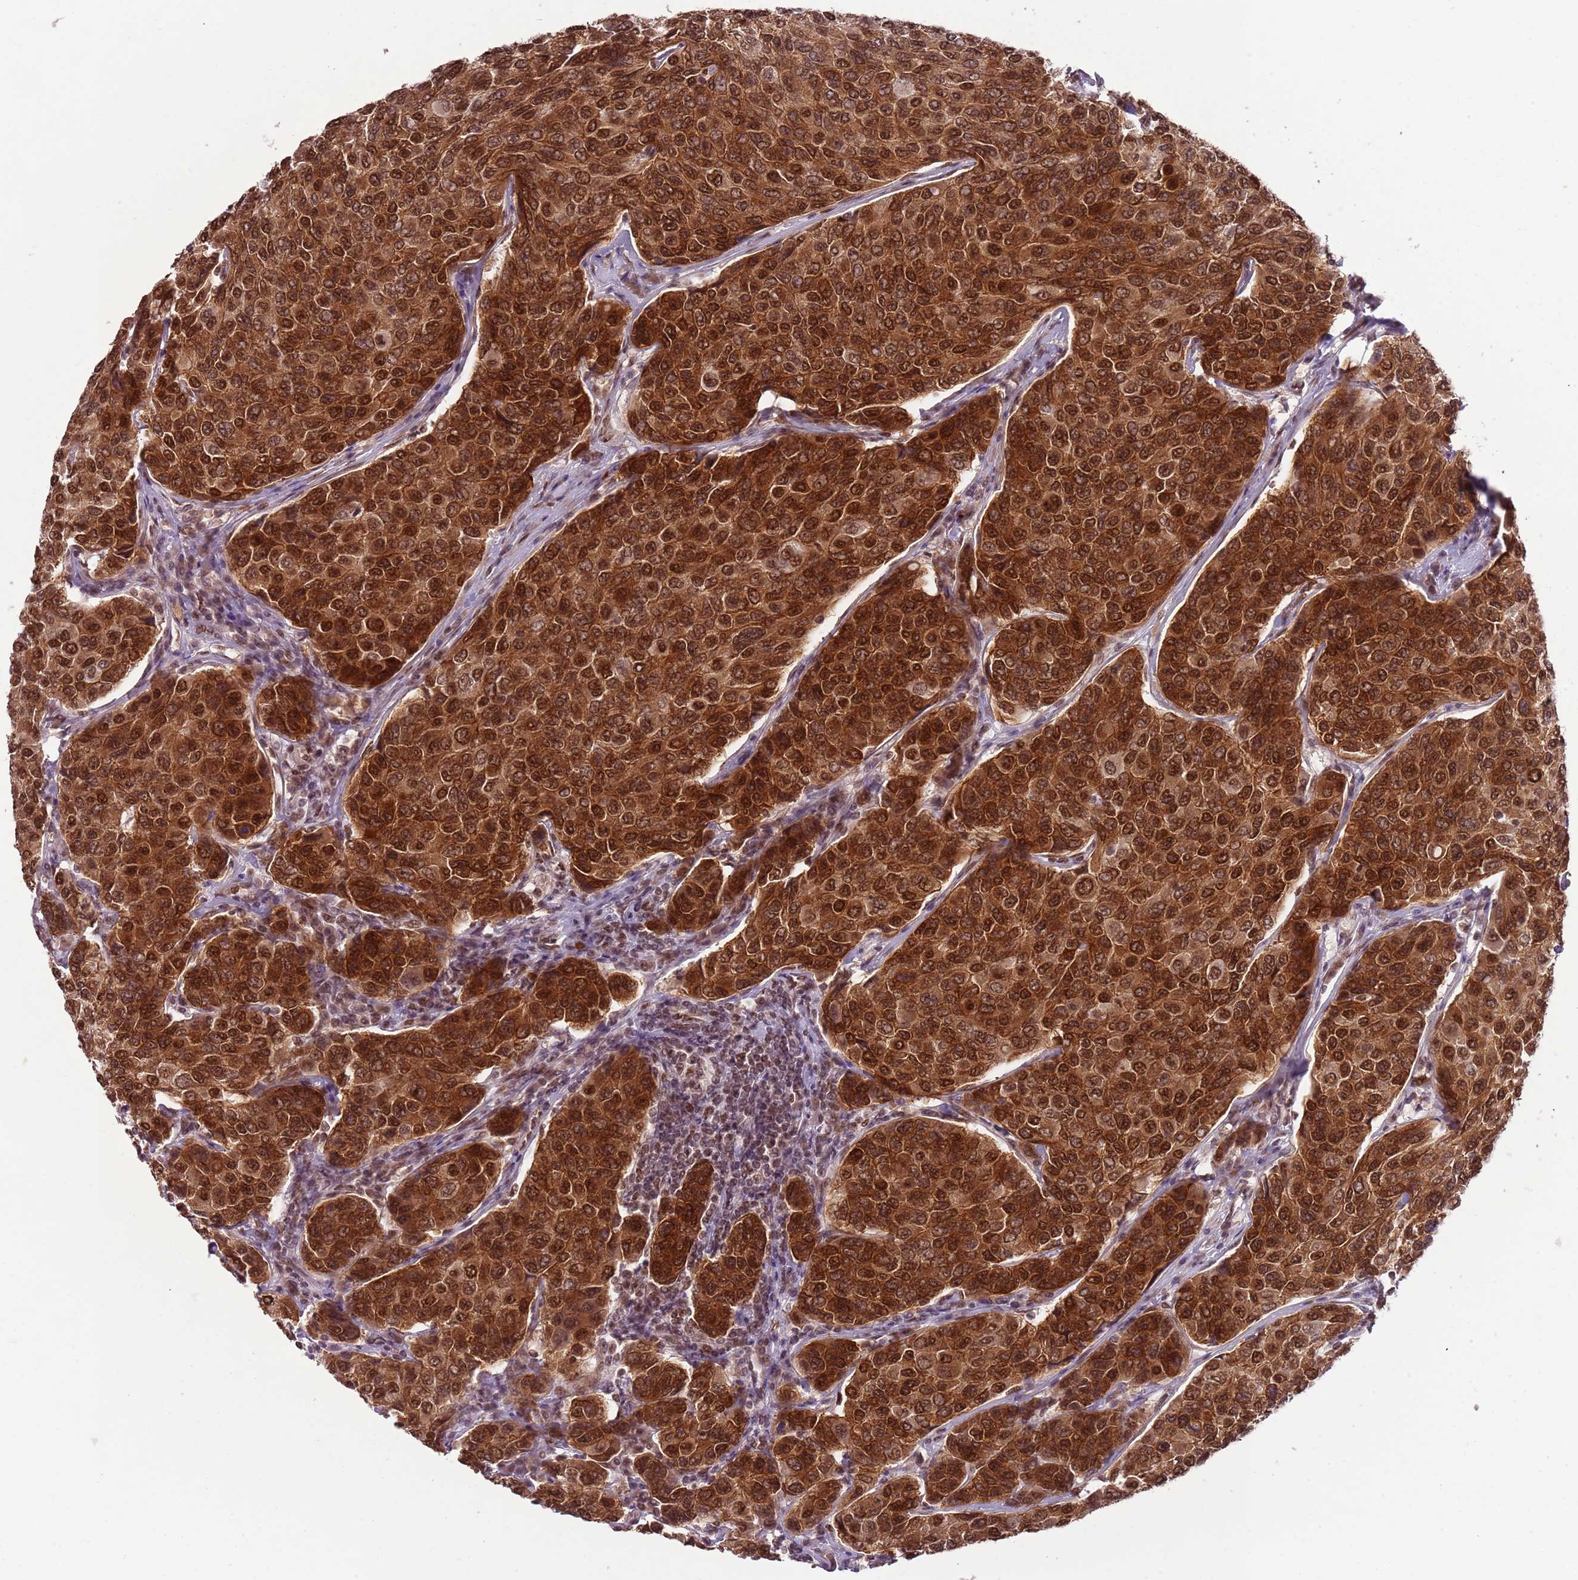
{"staining": {"intensity": "strong", "quantity": ">75%", "location": "cytoplasmic/membranous,nuclear"}, "tissue": "breast cancer", "cell_type": "Tumor cells", "image_type": "cancer", "snomed": [{"axis": "morphology", "description": "Duct carcinoma"}, {"axis": "topography", "description": "Breast"}], "caption": "Immunohistochemical staining of breast cancer (infiltrating ductal carcinoma) demonstrates high levels of strong cytoplasmic/membranous and nuclear protein expression in approximately >75% of tumor cells.", "gene": "FAM120AOS", "patient": {"sex": "female", "age": 55}}